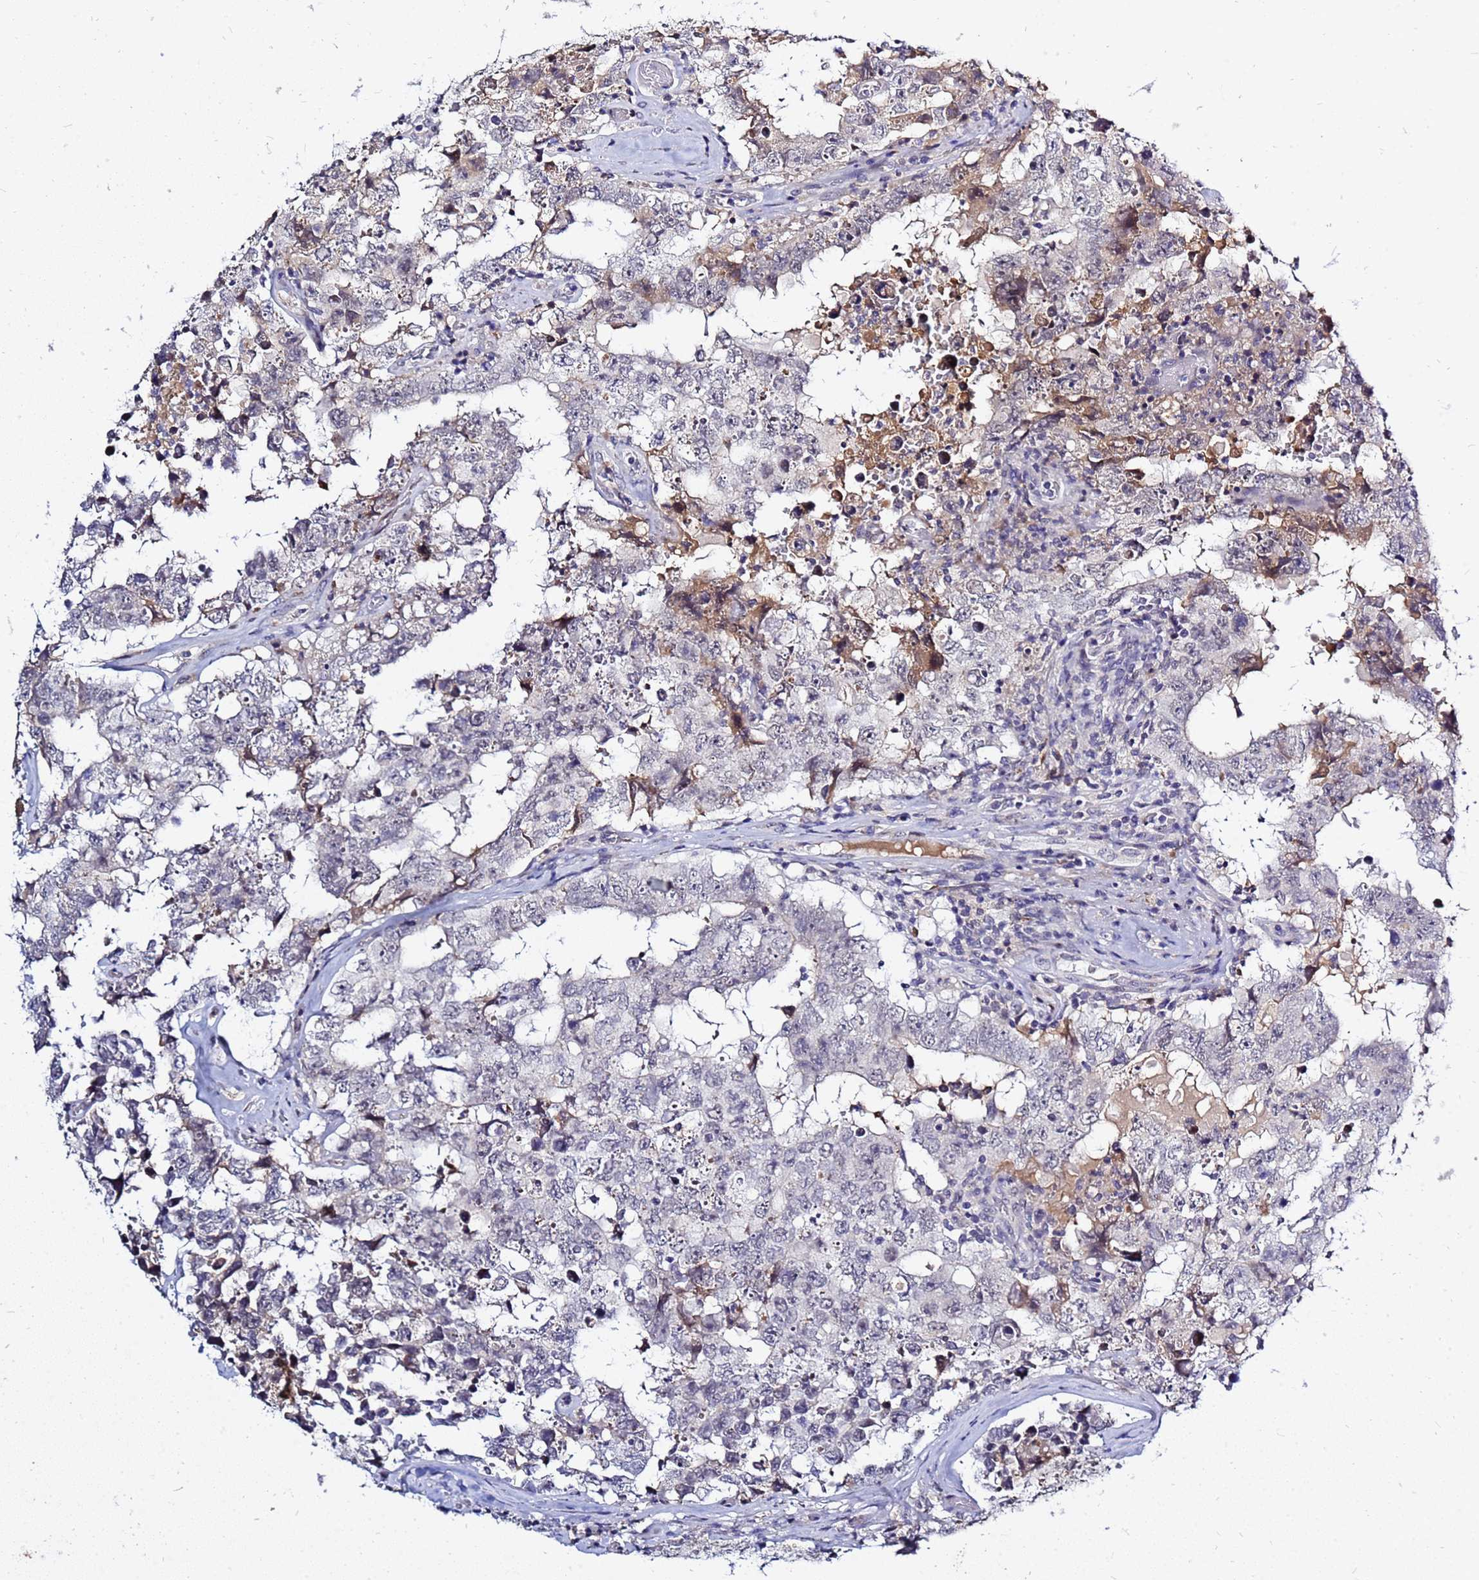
{"staining": {"intensity": "negative", "quantity": "none", "location": "none"}, "tissue": "testis cancer", "cell_type": "Tumor cells", "image_type": "cancer", "snomed": [{"axis": "morphology", "description": "Normal tissue, NOS"}, {"axis": "morphology", "description": "Carcinoma, Embryonal, NOS"}, {"axis": "topography", "description": "Testis"}, {"axis": "topography", "description": "Epididymis"}], "caption": "The photomicrograph exhibits no staining of tumor cells in embryonal carcinoma (testis). (DAB (3,3'-diaminobenzidine) IHC with hematoxylin counter stain).", "gene": "SRGAP3", "patient": {"sex": "male", "age": 25}}